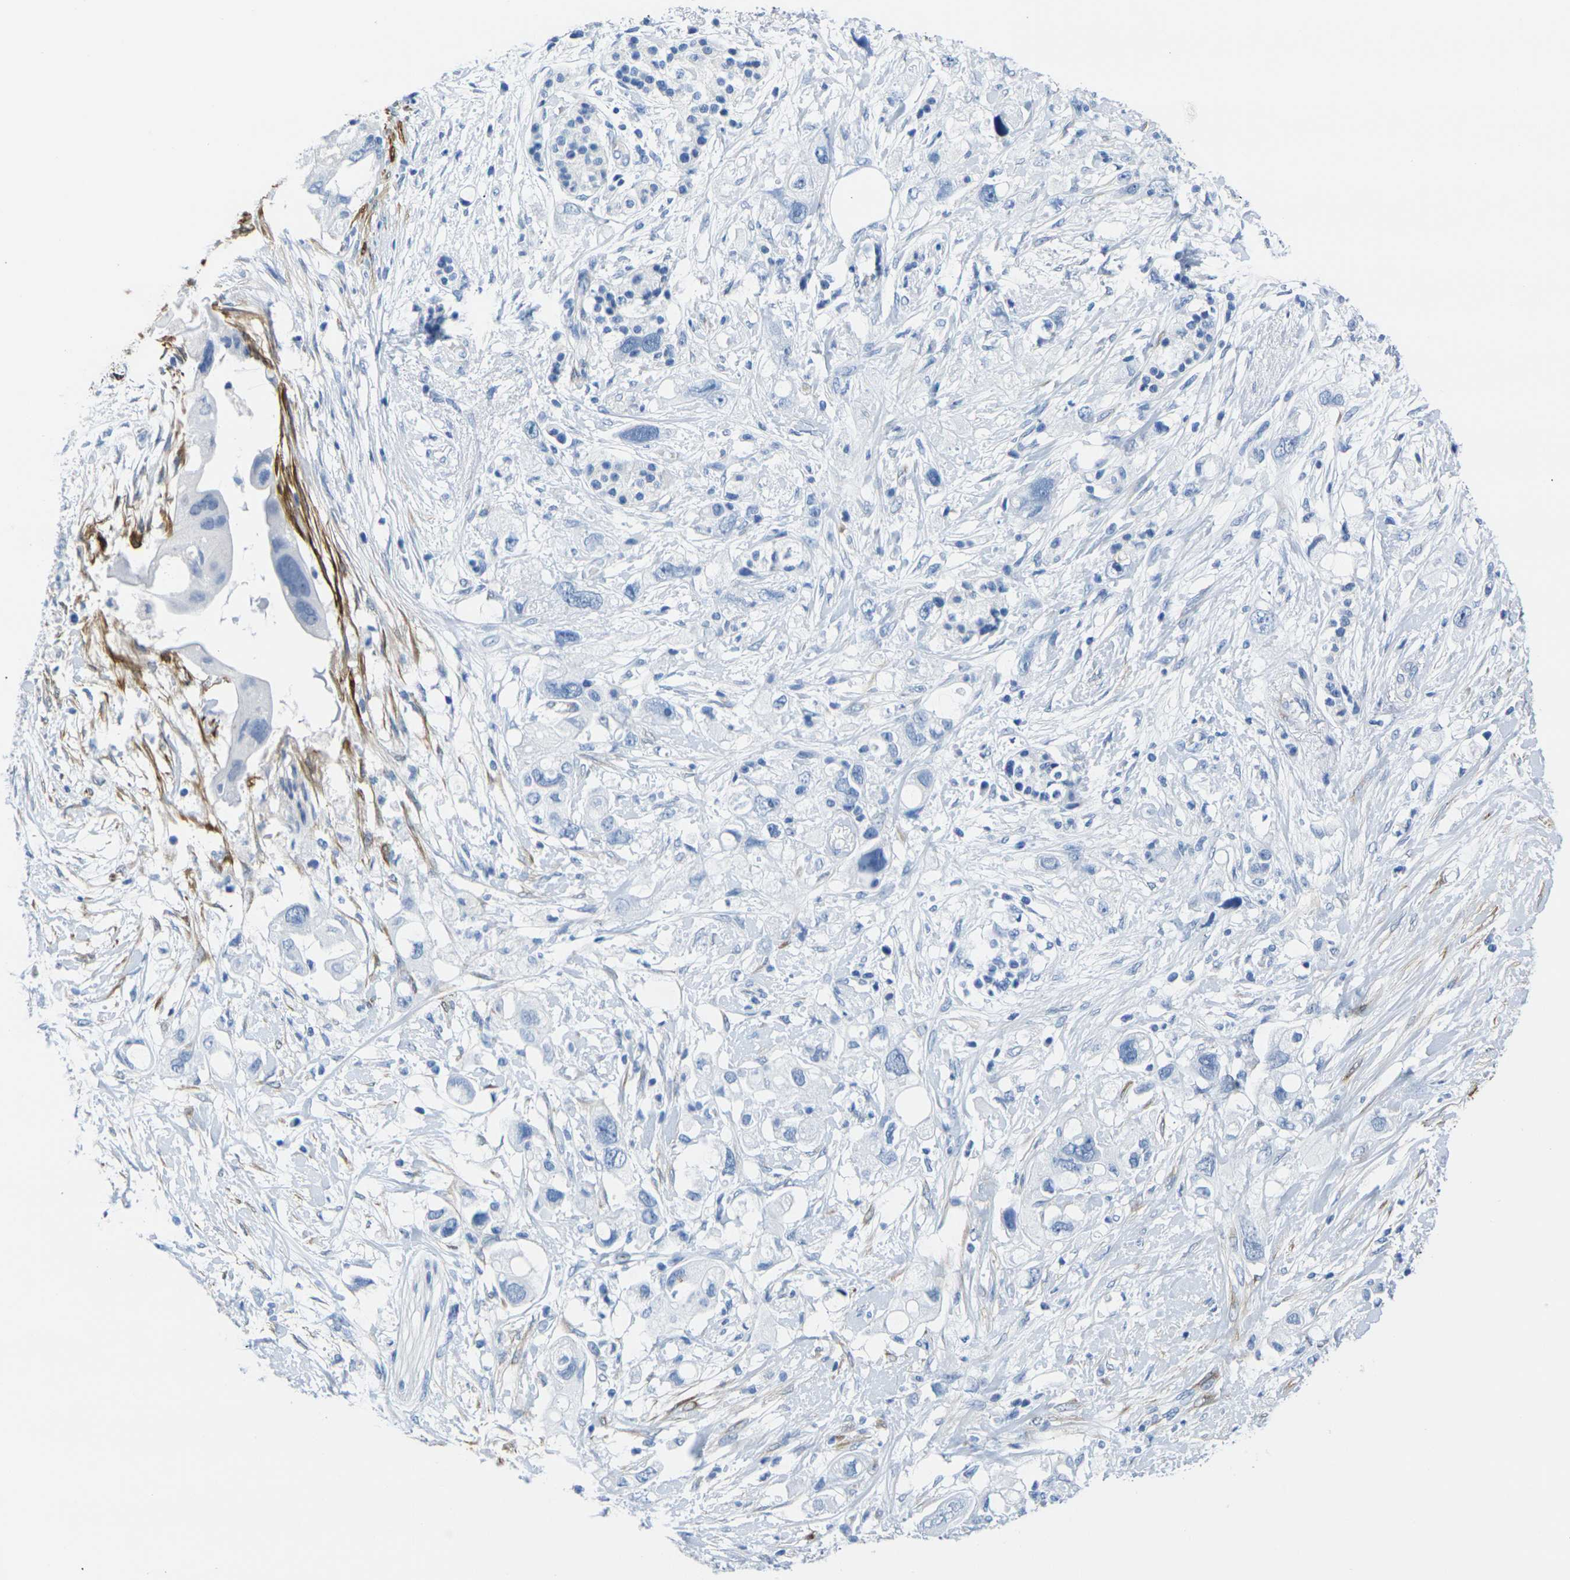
{"staining": {"intensity": "negative", "quantity": "none", "location": "none"}, "tissue": "pancreatic cancer", "cell_type": "Tumor cells", "image_type": "cancer", "snomed": [{"axis": "morphology", "description": "Adenocarcinoma, NOS"}, {"axis": "topography", "description": "Pancreas"}], "caption": "Tumor cells show no significant protein expression in pancreatic cancer.", "gene": "CNN1", "patient": {"sex": "female", "age": 56}}